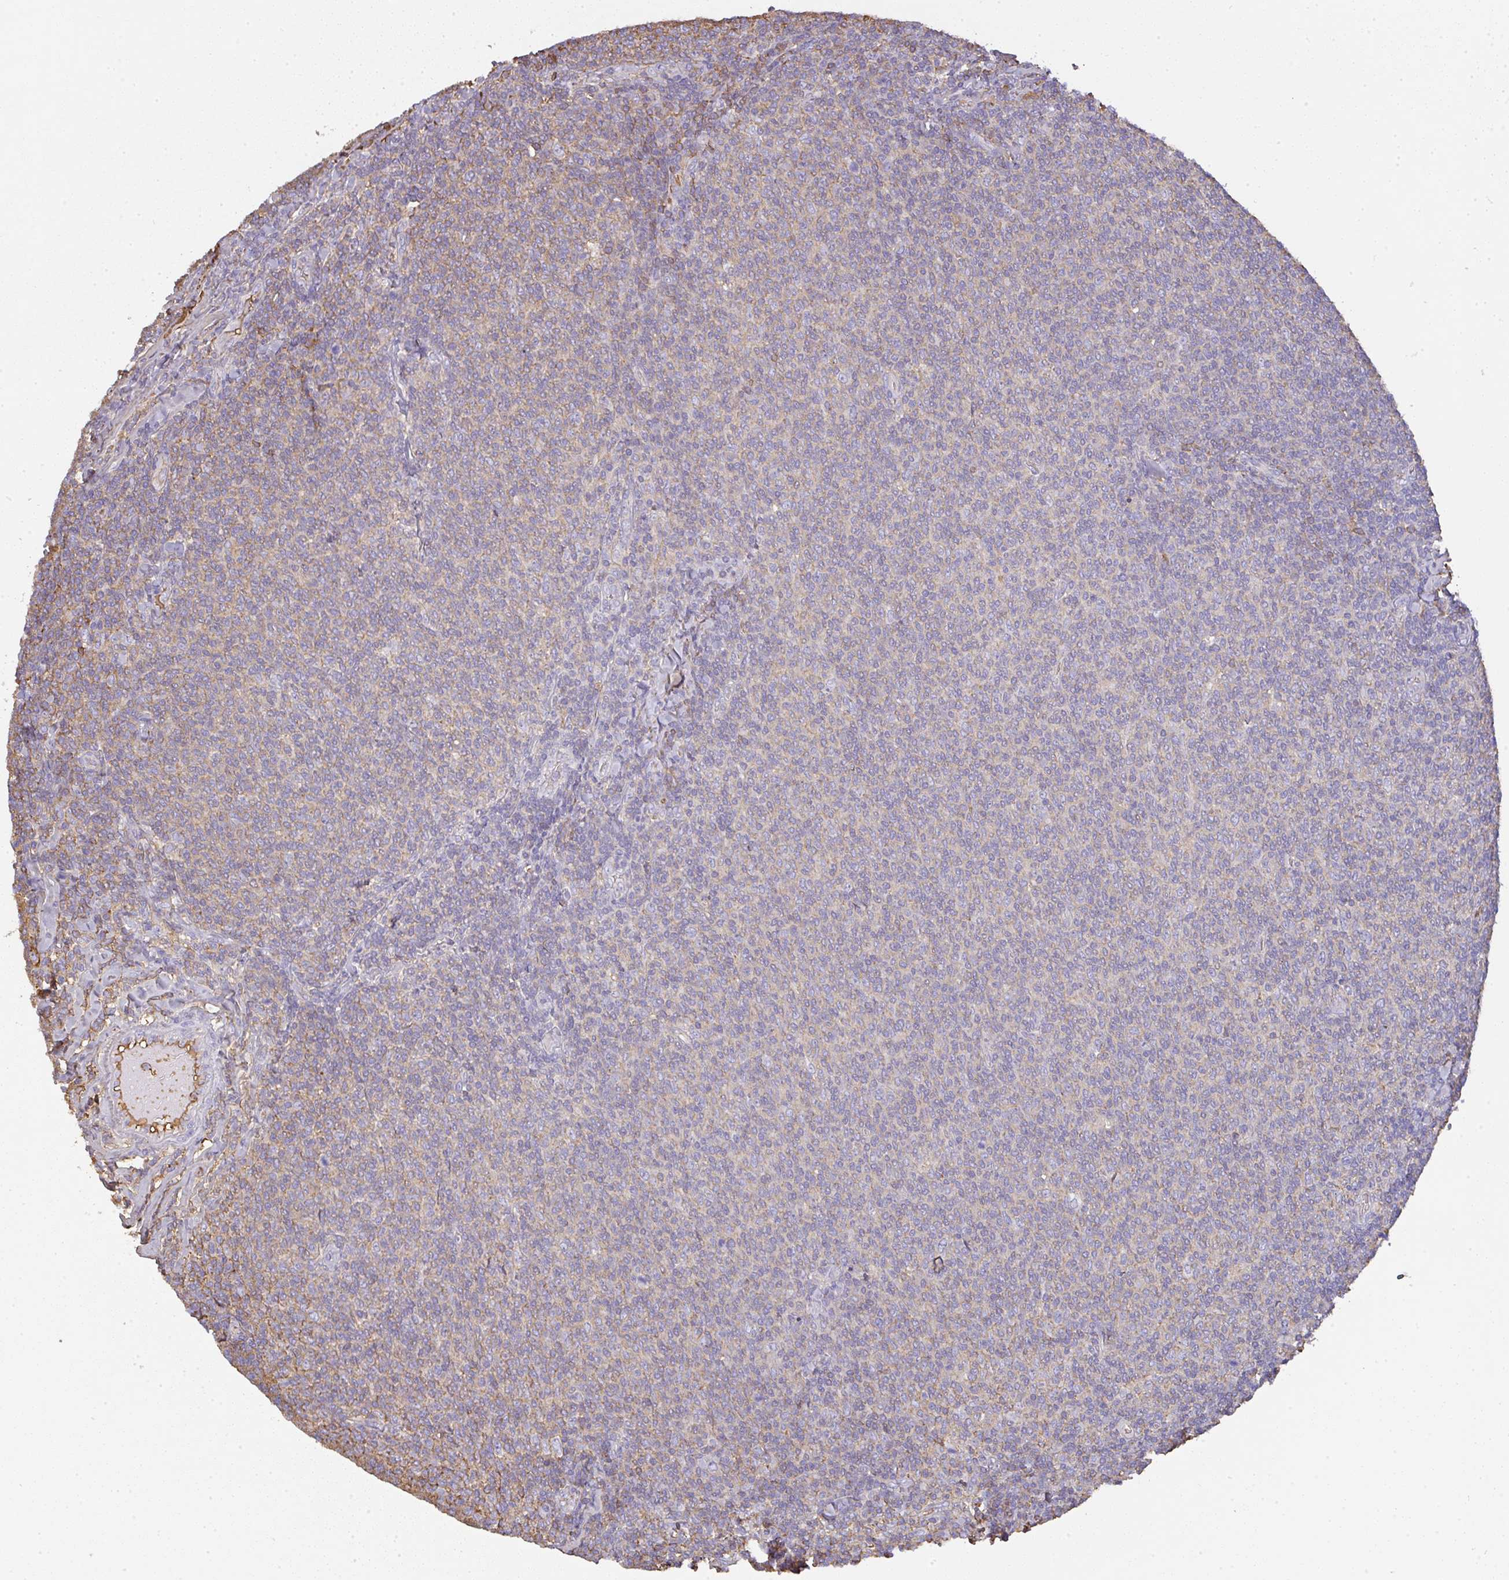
{"staining": {"intensity": "moderate", "quantity": "<25%", "location": "cytoplasmic/membranous"}, "tissue": "lymphoma", "cell_type": "Tumor cells", "image_type": "cancer", "snomed": [{"axis": "morphology", "description": "Malignant lymphoma, non-Hodgkin's type, Low grade"}, {"axis": "topography", "description": "Lymph node"}], "caption": "About <25% of tumor cells in low-grade malignant lymphoma, non-Hodgkin's type demonstrate moderate cytoplasmic/membranous protein staining as visualized by brown immunohistochemical staining.", "gene": "SMYD5", "patient": {"sex": "male", "age": 52}}